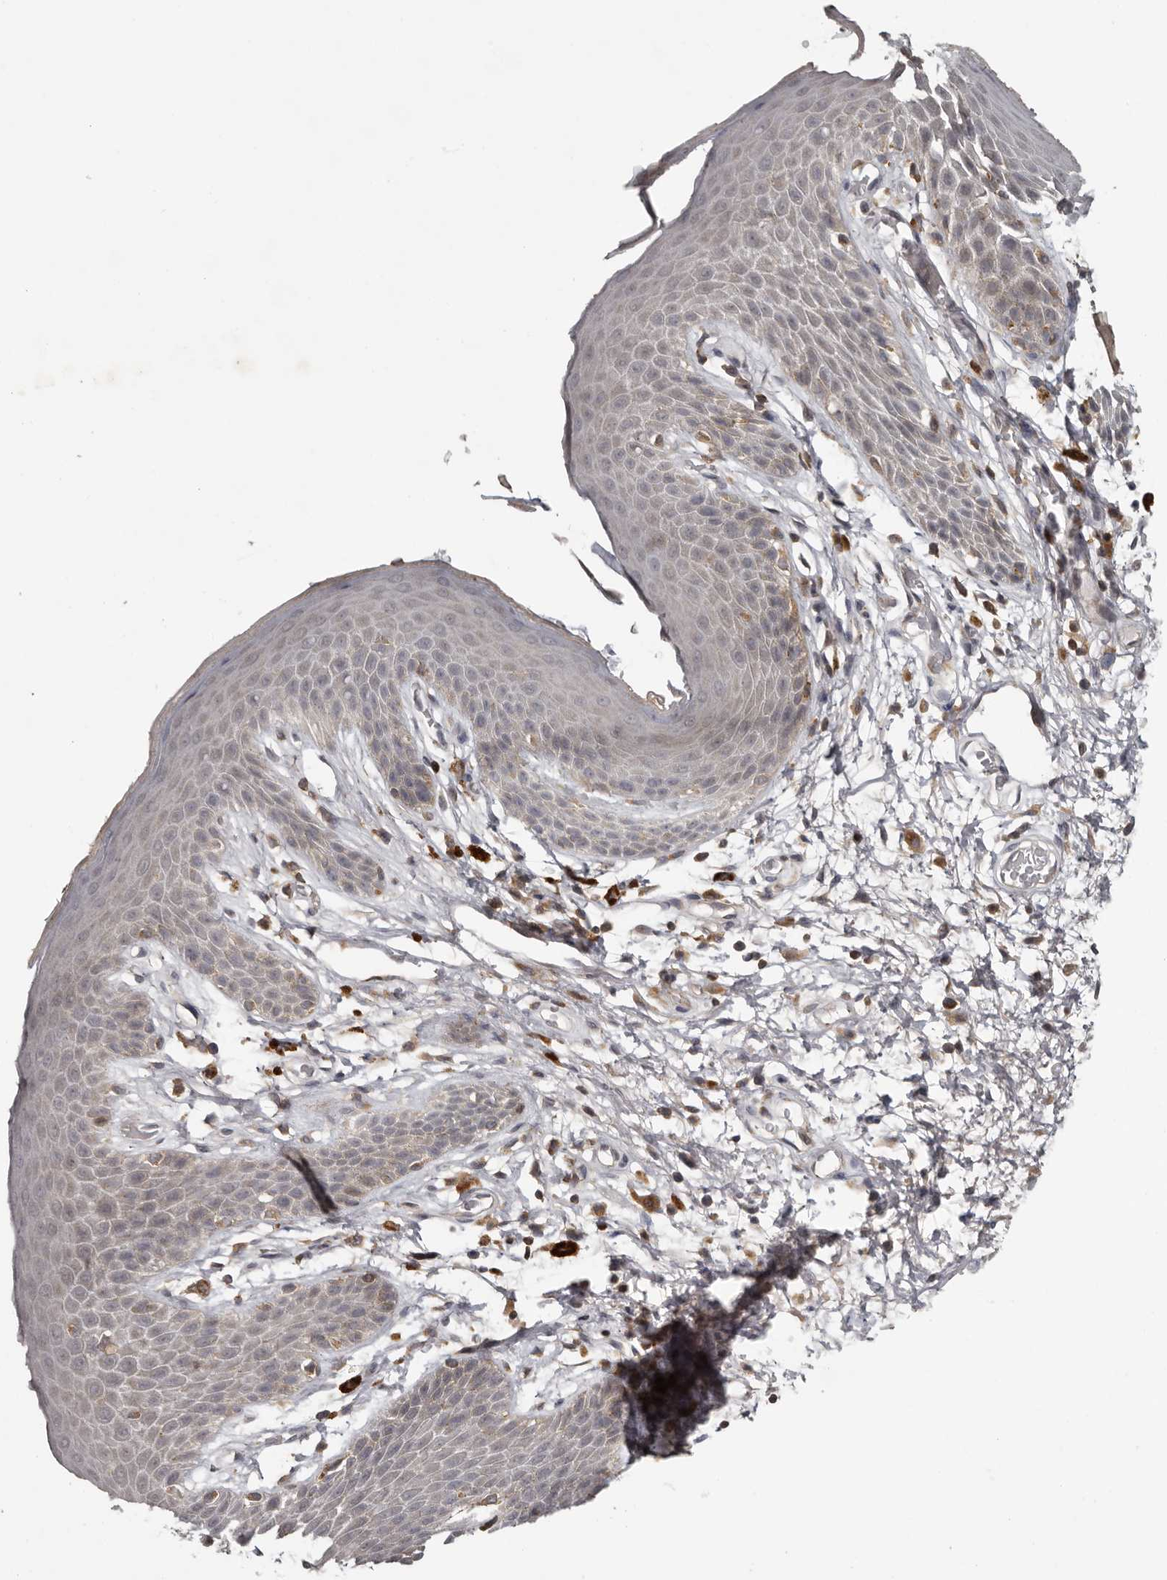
{"staining": {"intensity": "weak", "quantity": "<25%", "location": "cytoplasmic/membranous"}, "tissue": "skin", "cell_type": "Epidermal cells", "image_type": "normal", "snomed": [{"axis": "morphology", "description": "Normal tissue, NOS"}, {"axis": "topography", "description": "Anal"}], "caption": "High power microscopy image of an IHC photomicrograph of unremarkable skin, revealing no significant staining in epidermal cells.", "gene": "ANKRD44", "patient": {"sex": "male", "age": 74}}